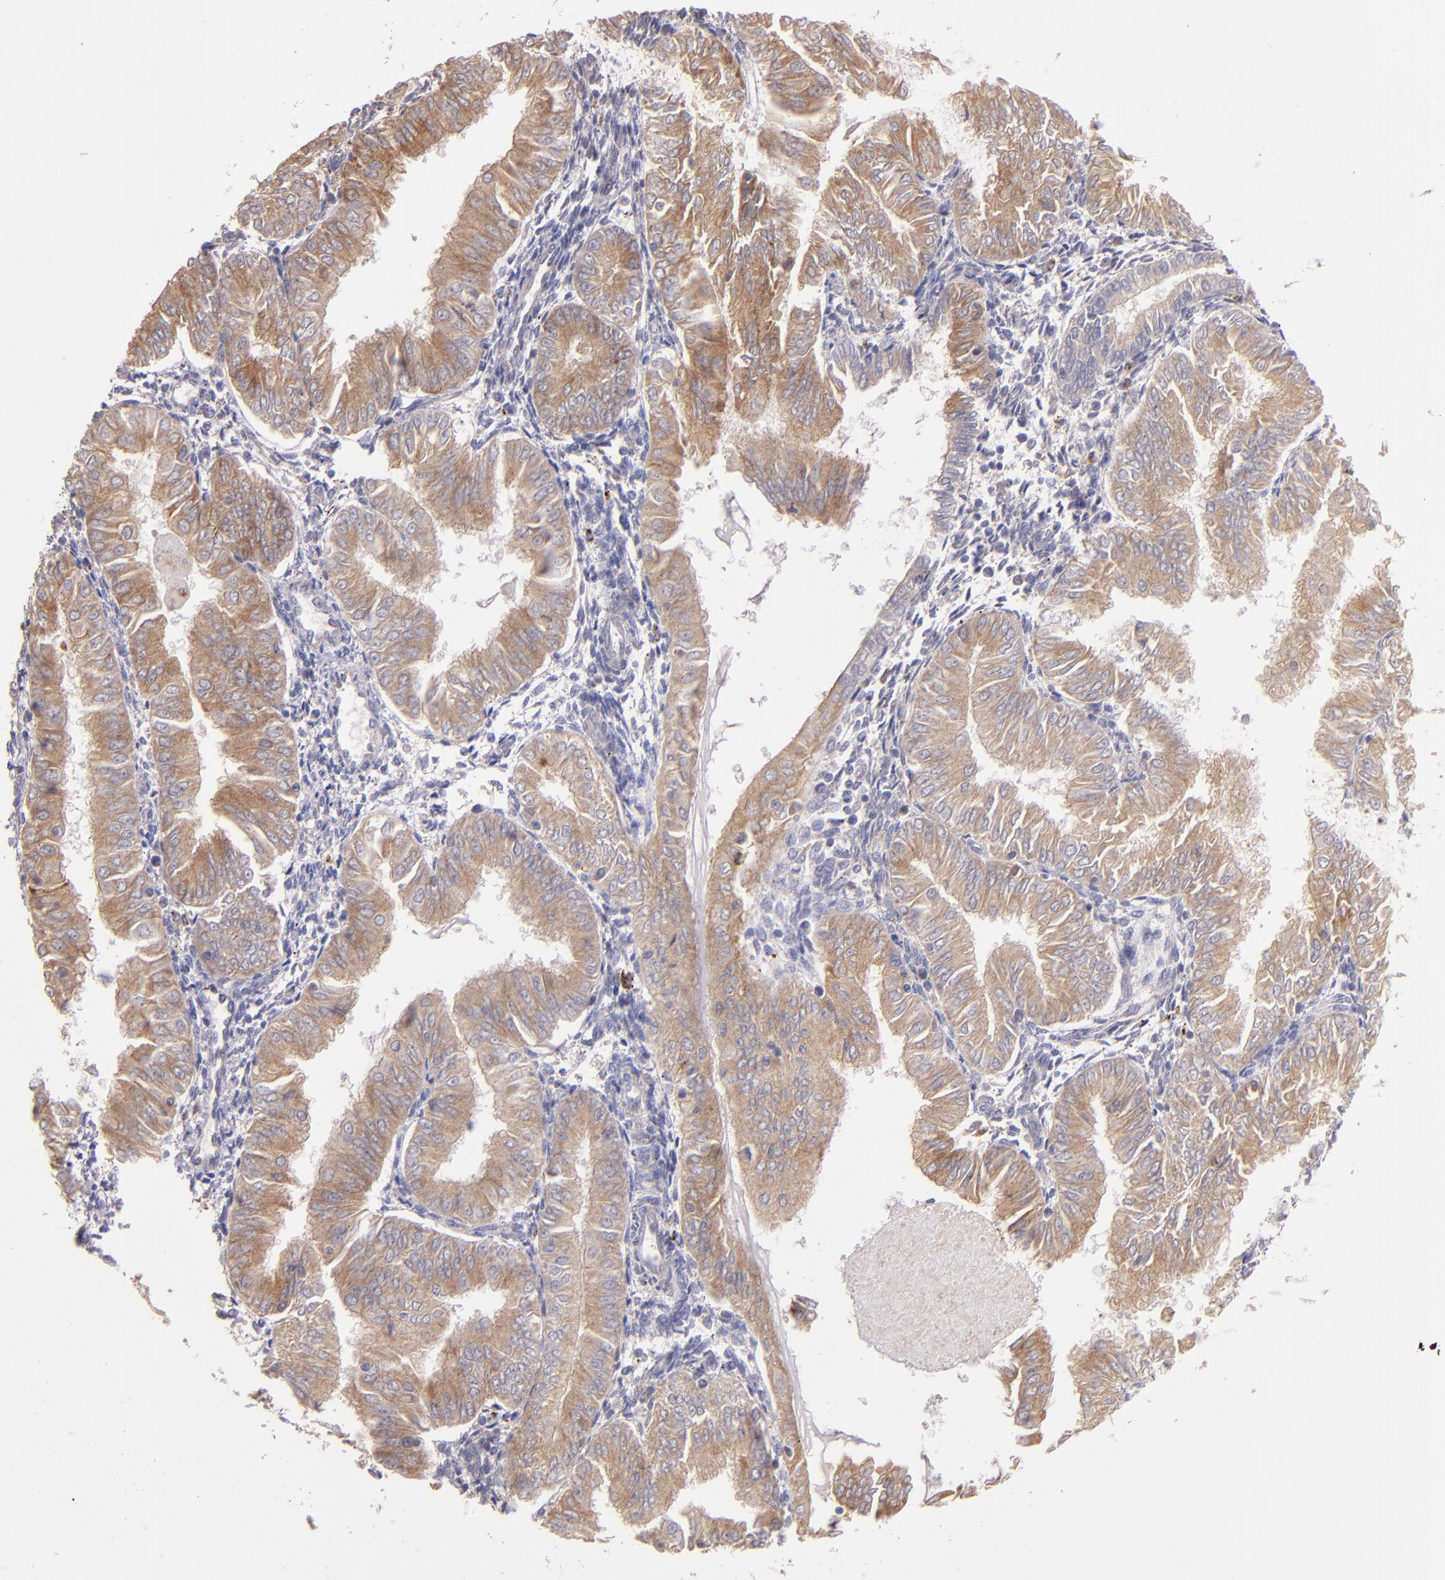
{"staining": {"intensity": "moderate", "quantity": ">75%", "location": "cytoplasmic/membranous"}, "tissue": "endometrial cancer", "cell_type": "Tumor cells", "image_type": "cancer", "snomed": [{"axis": "morphology", "description": "Adenocarcinoma, NOS"}, {"axis": "topography", "description": "Endometrium"}], "caption": "This image shows immunohistochemistry (IHC) staining of human endometrial cancer (adenocarcinoma), with medium moderate cytoplasmic/membranous expression in about >75% of tumor cells.", "gene": "IFIH1", "patient": {"sex": "female", "age": 53}}